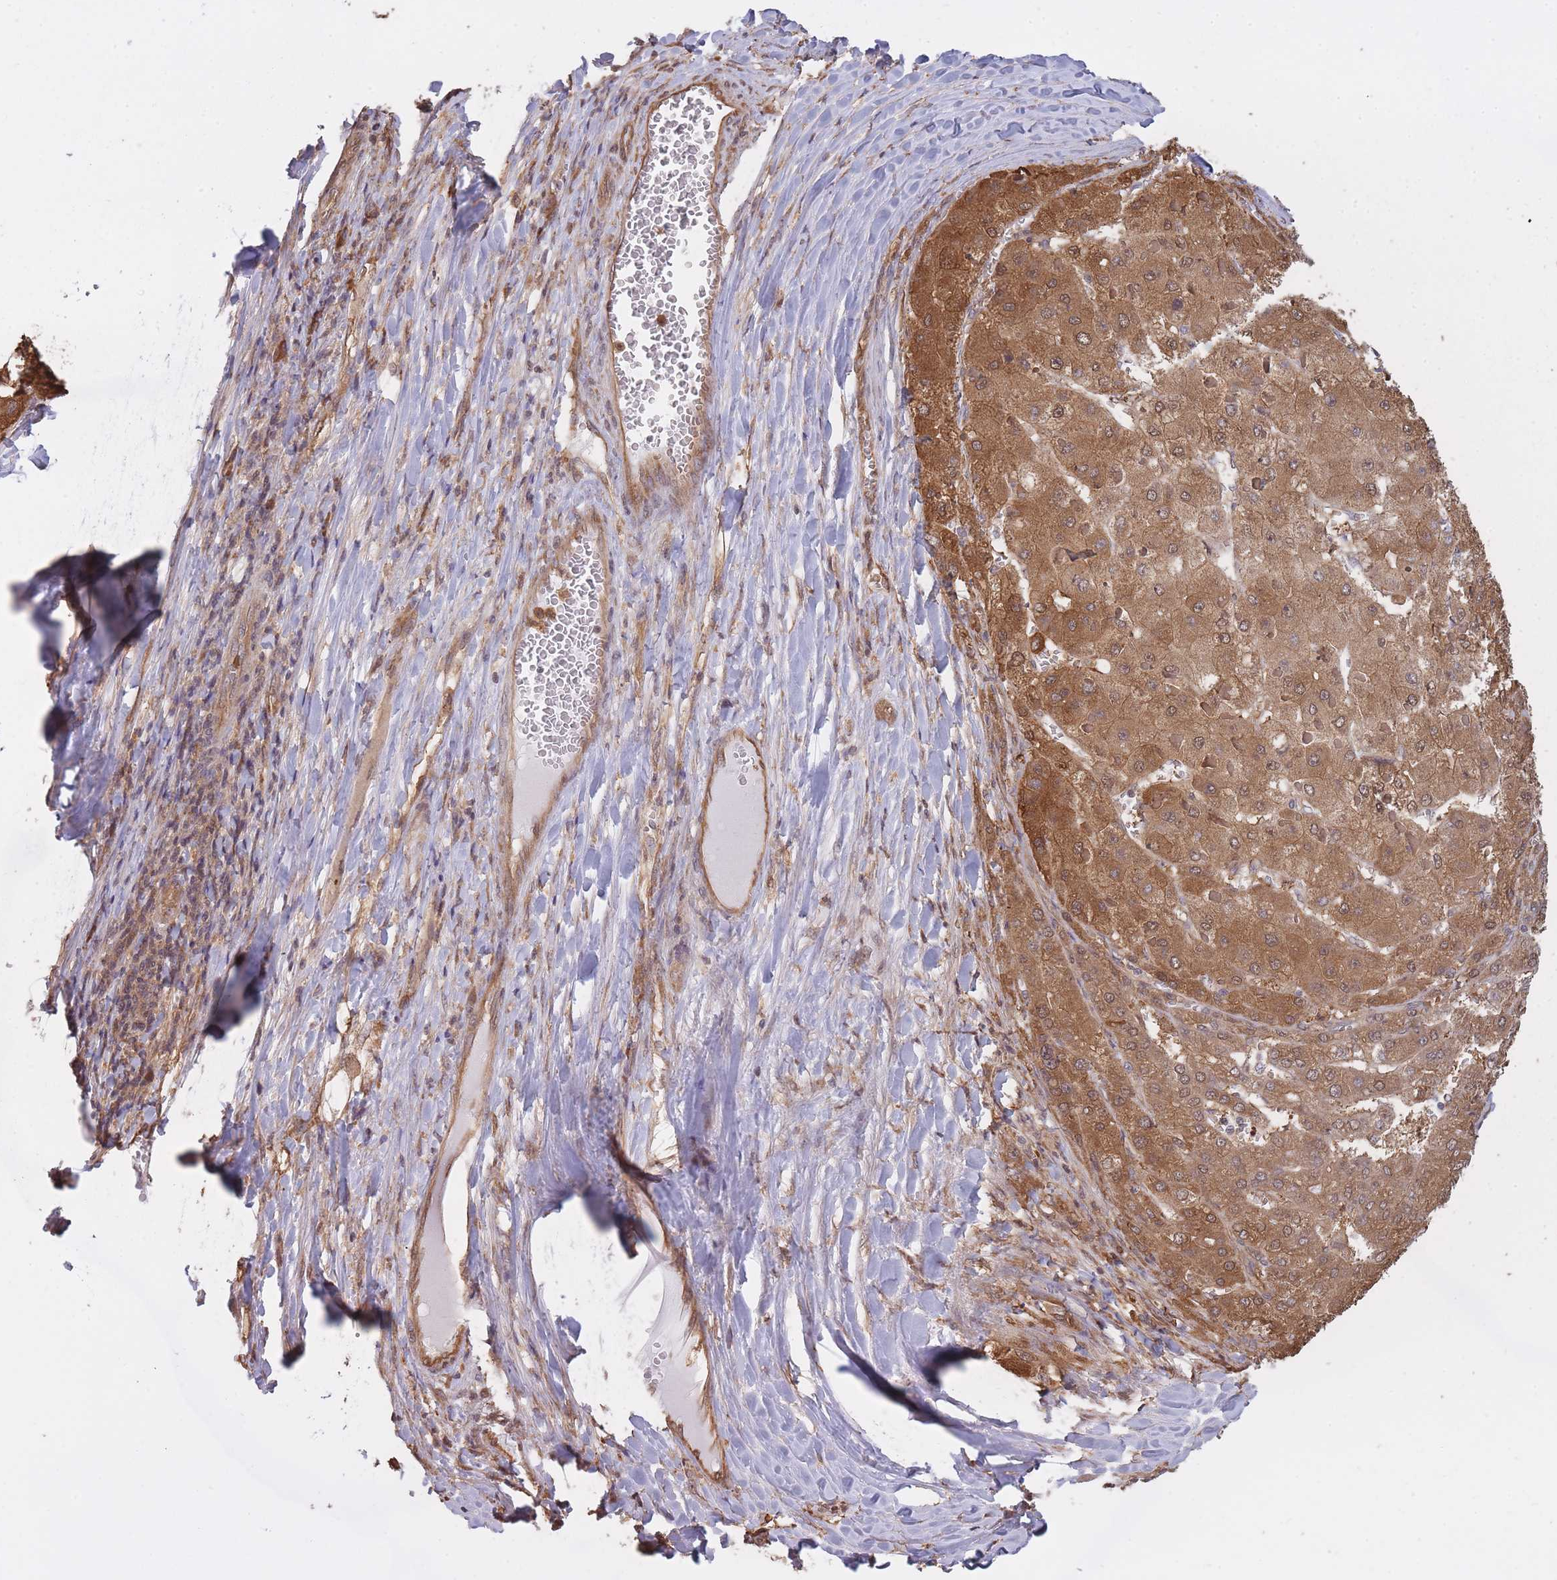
{"staining": {"intensity": "moderate", "quantity": ">75%", "location": "cytoplasmic/membranous,nuclear"}, "tissue": "liver cancer", "cell_type": "Tumor cells", "image_type": "cancer", "snomed": [{"axis": "morphology", "description": "Carcinoma, Hepatocellular, NOS"}, {"axis": "topography", "description": "Liver"}], "caption": "A high-resolution micrograph shows immunohistochemistry (IHC) staining of liver cancer (hepatocellular carcinoma), which demonstrates moderate cytoplasmic/membranous and nuclear expression in approximately >75% of tumor cells. The staining is performed using DAB (3,3'-diaminobenzidine) brown chromogen to label protein expression. The nuclei are counter-stained blue using hematoxylin.", "gene": "ARL13B", "patient": {"sex": "female", "age": 73}}